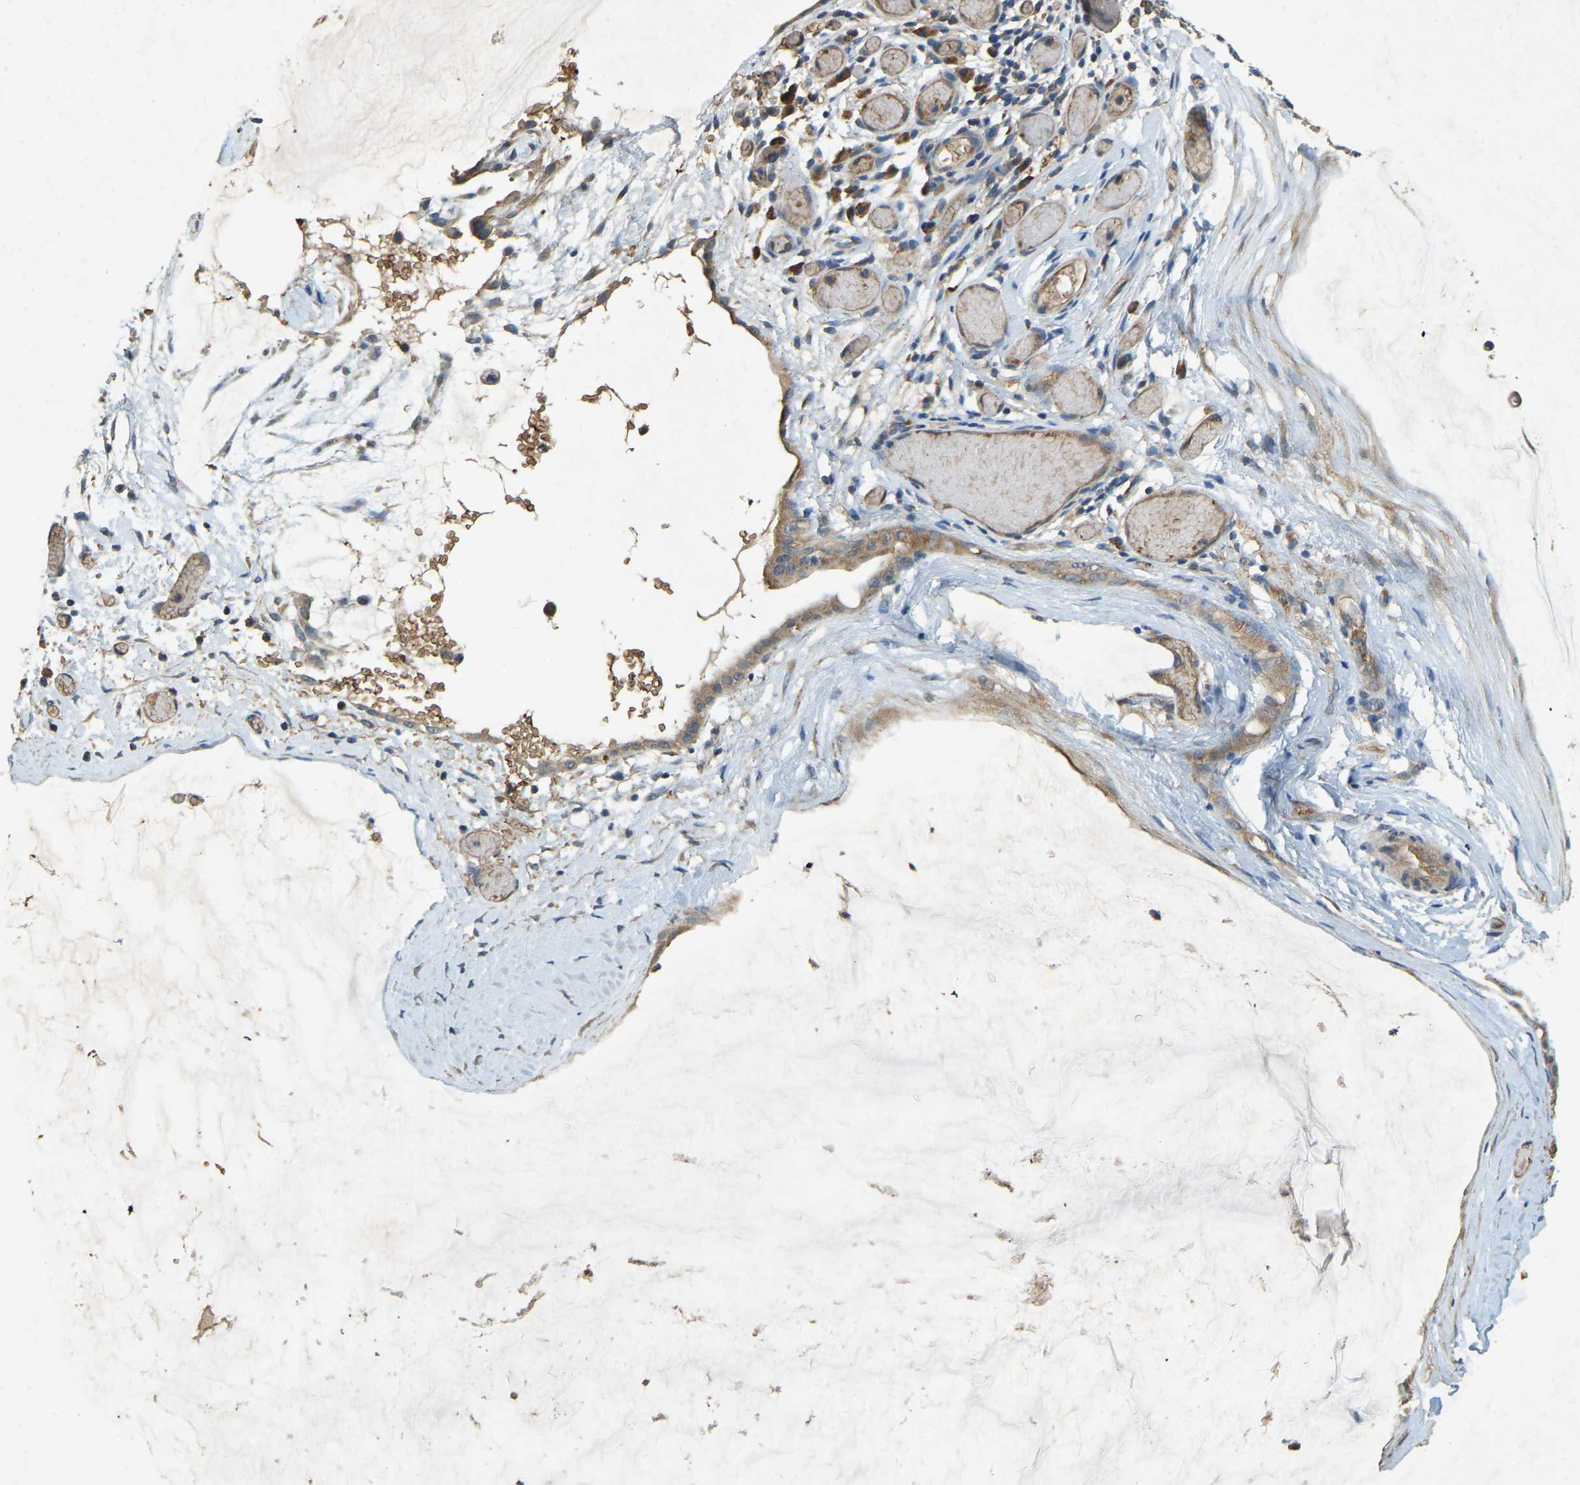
{"staining": {"intensity": "moderate", "quantity": ">75%", "location": "cytoplasmic/membranous"}, "tissue": "ovarian cancer", "cell_type": "Tumor cells", "image_type": "cancer", "snomed": [{"axis": "morphology", "description": "Cystadenocarcinoma, mucinous, NOS"}, {"axis": "topography", "description": "Ovary"}], "caption": "Protein positivity by IHC shows moderate cytoplasmic/membranous expression in about >75% of tumor cells in mucinous cystadenocarcinoma (ovarian). (DAB (3,3'-diaminobenzidine) = brown stain, brightfield microscopy at high magnification).", "gene": "CFLAR", "patient": {"sex": "female", "age": 39}}